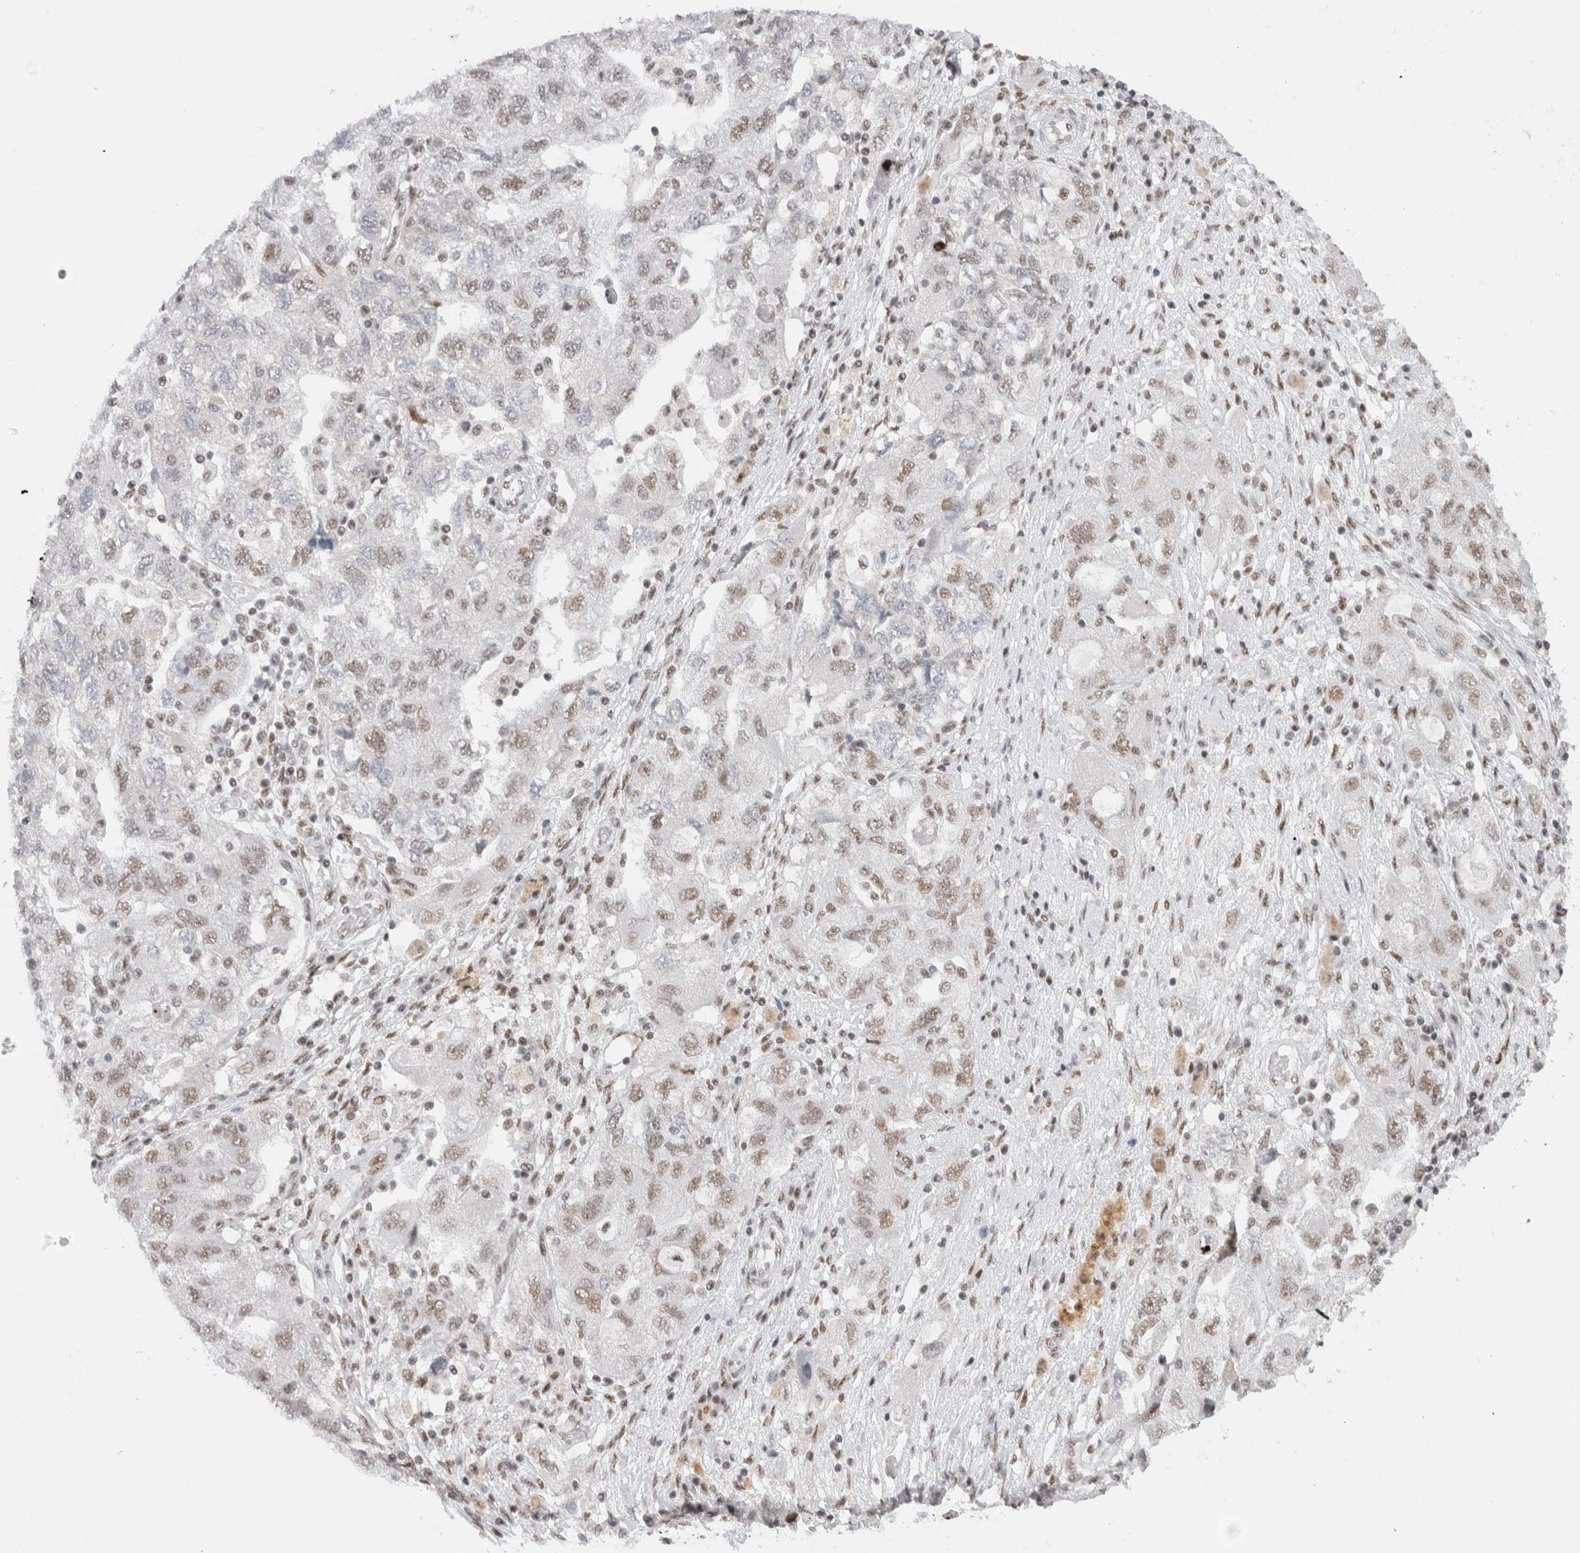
{"staining": {"intensity": "weak", "quantity": ">75%", "location": "nuclear"}, "tissue": "ovarian cancer", "cell_type": "Tumor cells", "image_type": "cancer", "snomed": [{"axis": "morphology", "description": "Carcinoma, NOS"}, {"axis": "morphology", "description": "Cystadenocarcinoma, serous, NOS"}, {"axis": "topography", "description": "Ovary"}], "caption": "The micrograph reveals immunohistochemical staining of ovarian cancer. There is weak nuclear staining is appreciated in about >75% of tumor cells.", "gene": "COPS7A", "patient": {"sex": "female", "age": 69}}